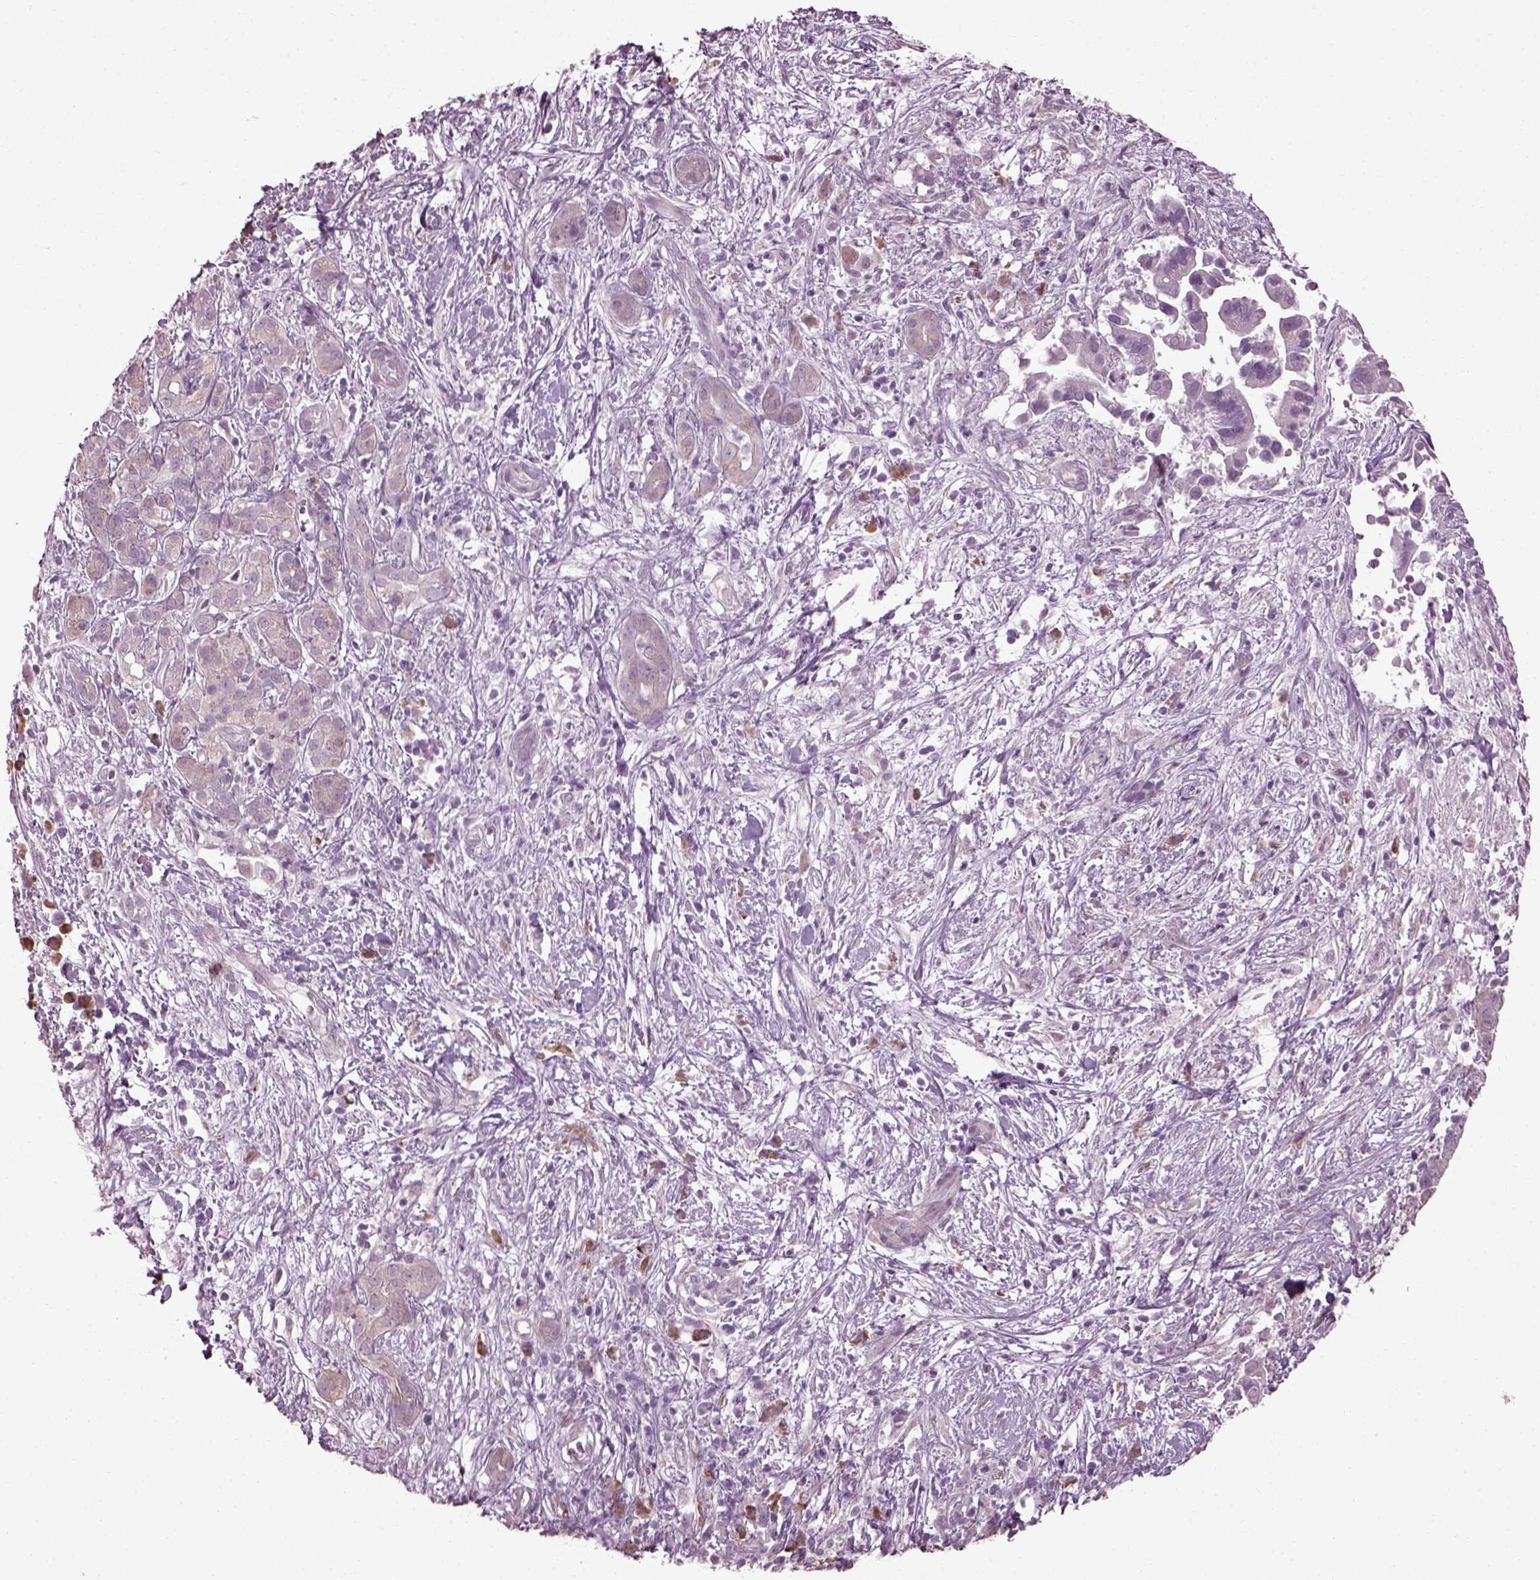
{"staining": {"intensity": "weak", "quantity": "<25%", "location": "cytoplasmic/membranous"}, "tissue": "pancreatic cancer", "cell_type": "Tumor cells", "image_type": "cancer", "snomed": [{"axis": "morphology", "description": "Adenocarcinoma, NOS"}, {"axis": "topography", "description": "Pancreas"}], "caption": "Image shows no significant protein expression in tumor cells of pancreatic adenocarcinoma. (DAB (3,3'-diaminobenzidine) IHC with hematoxylin counter stain).", "gene": "CABP5", "patient": {"sex": "male", "age": 61}}